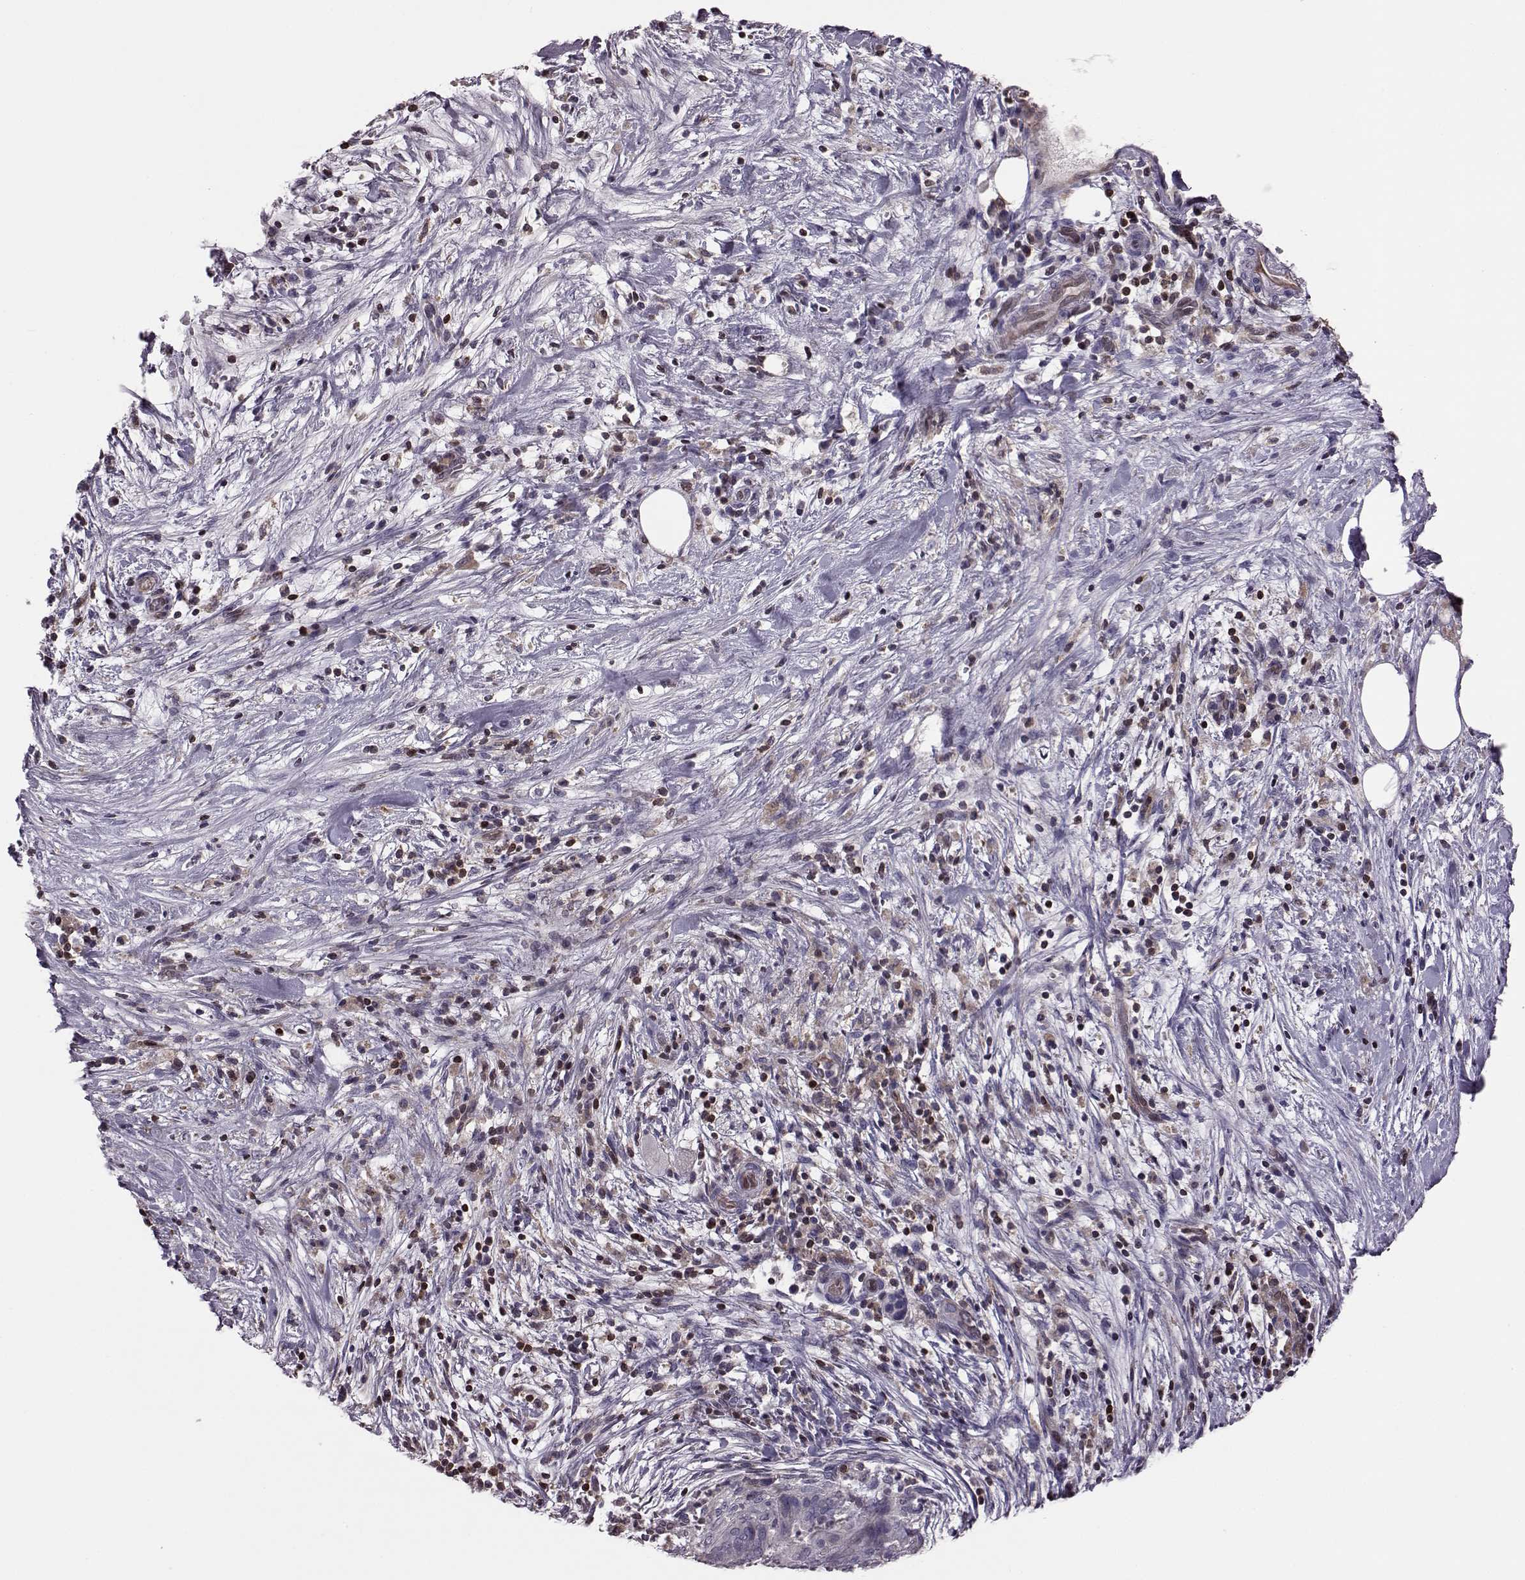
{"staining": {"intensity": "negative", "quantity": "none", "location": "none"}, "tissue": "pancreatic cancer", "cell_type": "Tumor cells", "image_type": "cancer", "snomed": [{"axis": "morphology", "description": "Adenocarcinoma, NOS"}, {"axis": "topography", "description": "Pancreas"}], "caption": "Pancreatic cancer was stained to show a protein in brown. There is no significant expression in tumor cells. (DAB (3,3'-diaminobenzidine) IHC with hematoxylin counter stain).", "gene": "CDC42SE1", "patient": {"sex": "male", "age": 44}}